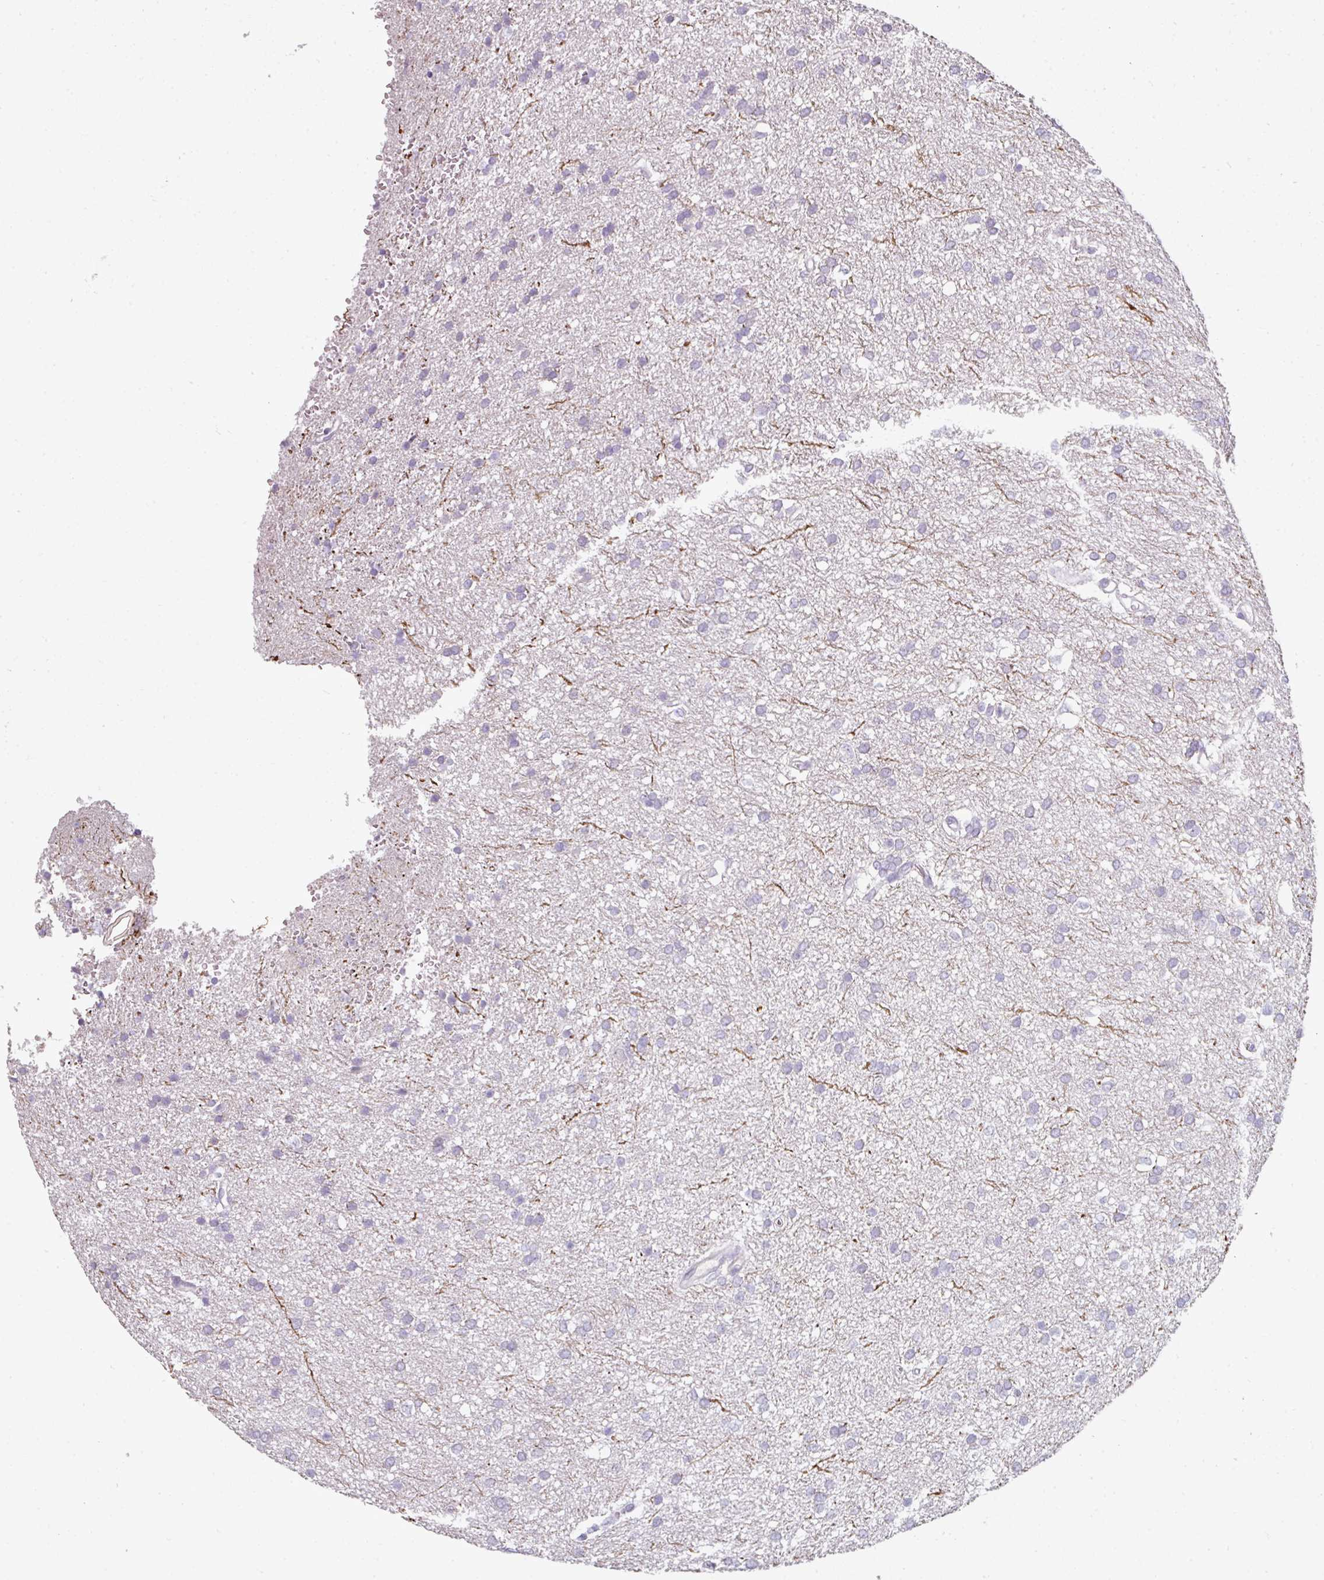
{"staining": {"intensity": "negative", "quantity": "none", "location": "none"}, "tissue": "glioma", "cell_type": "Tumor cells", "image_type": "cancer", "snomed": [{"axis": "morphology", "description": "Glioma, malignant, Low grade"}, {"axis": "topography", "description": "Brain"}], "caption": "Immunohistochemical staining of low-grade glioma (malignant) demonstrates no significant positivity in tumor cells. Nuclei are stained in blue.", "gene": "FHAD1", "patient": {"sex": "female", "age": 33}}